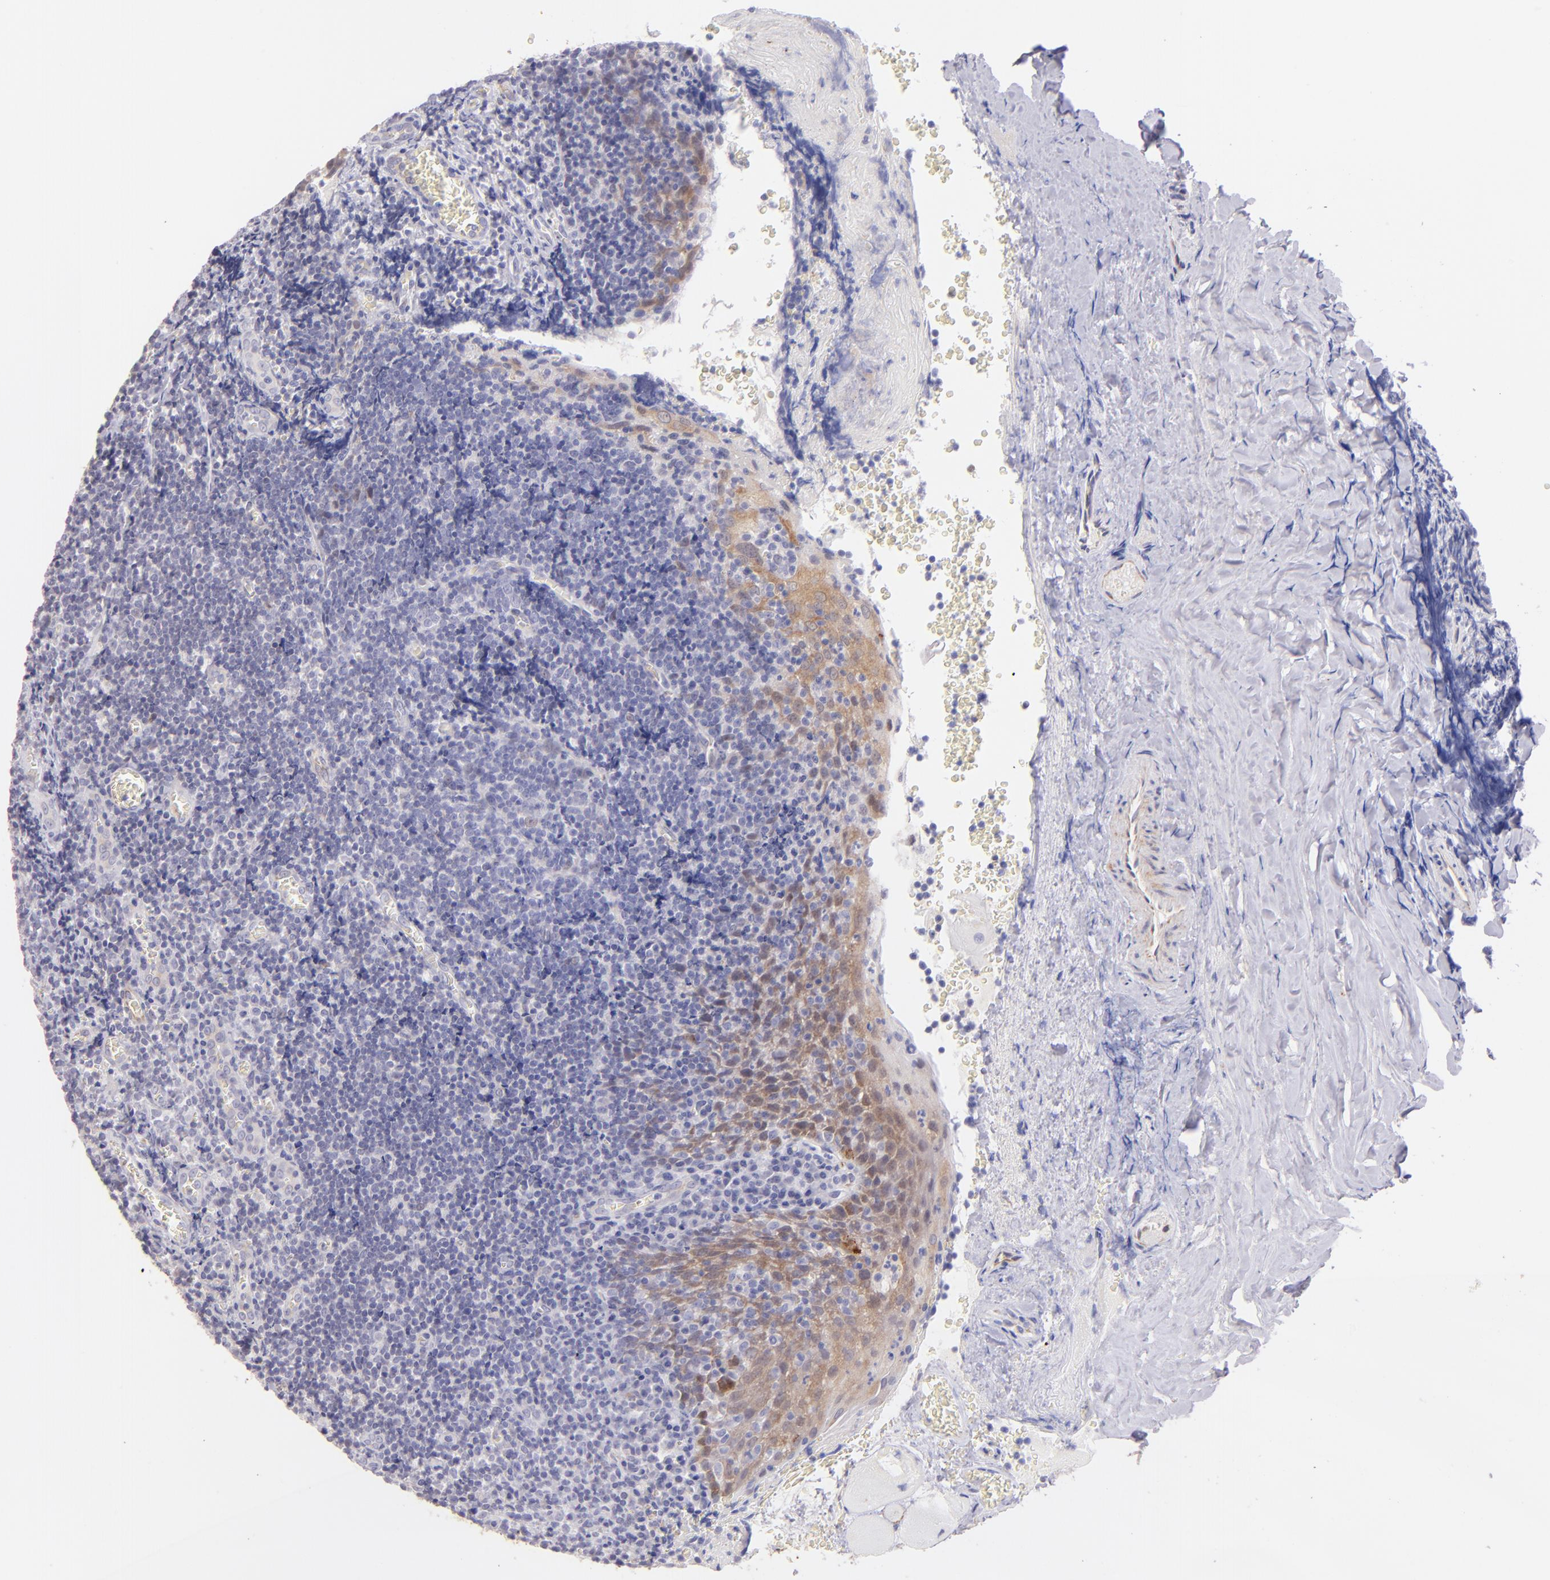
{"staining": {"intensity": "negative", "quantity": "none", "location": "none"}, "tissue": "tonsil", "cell_type": "Germinal center cells", "image_type": "normal", "snomed": [{"axis": "morphology", "description": "Normal tissue, NOS"}, {"axis": "topography", "description": "Tonsil"}], "caption": "Image shows no protein positivity in germinal center cells of normal tonsil.", "gene": "SH2D4A", "patient": {"sex": "male", "age": 20}}